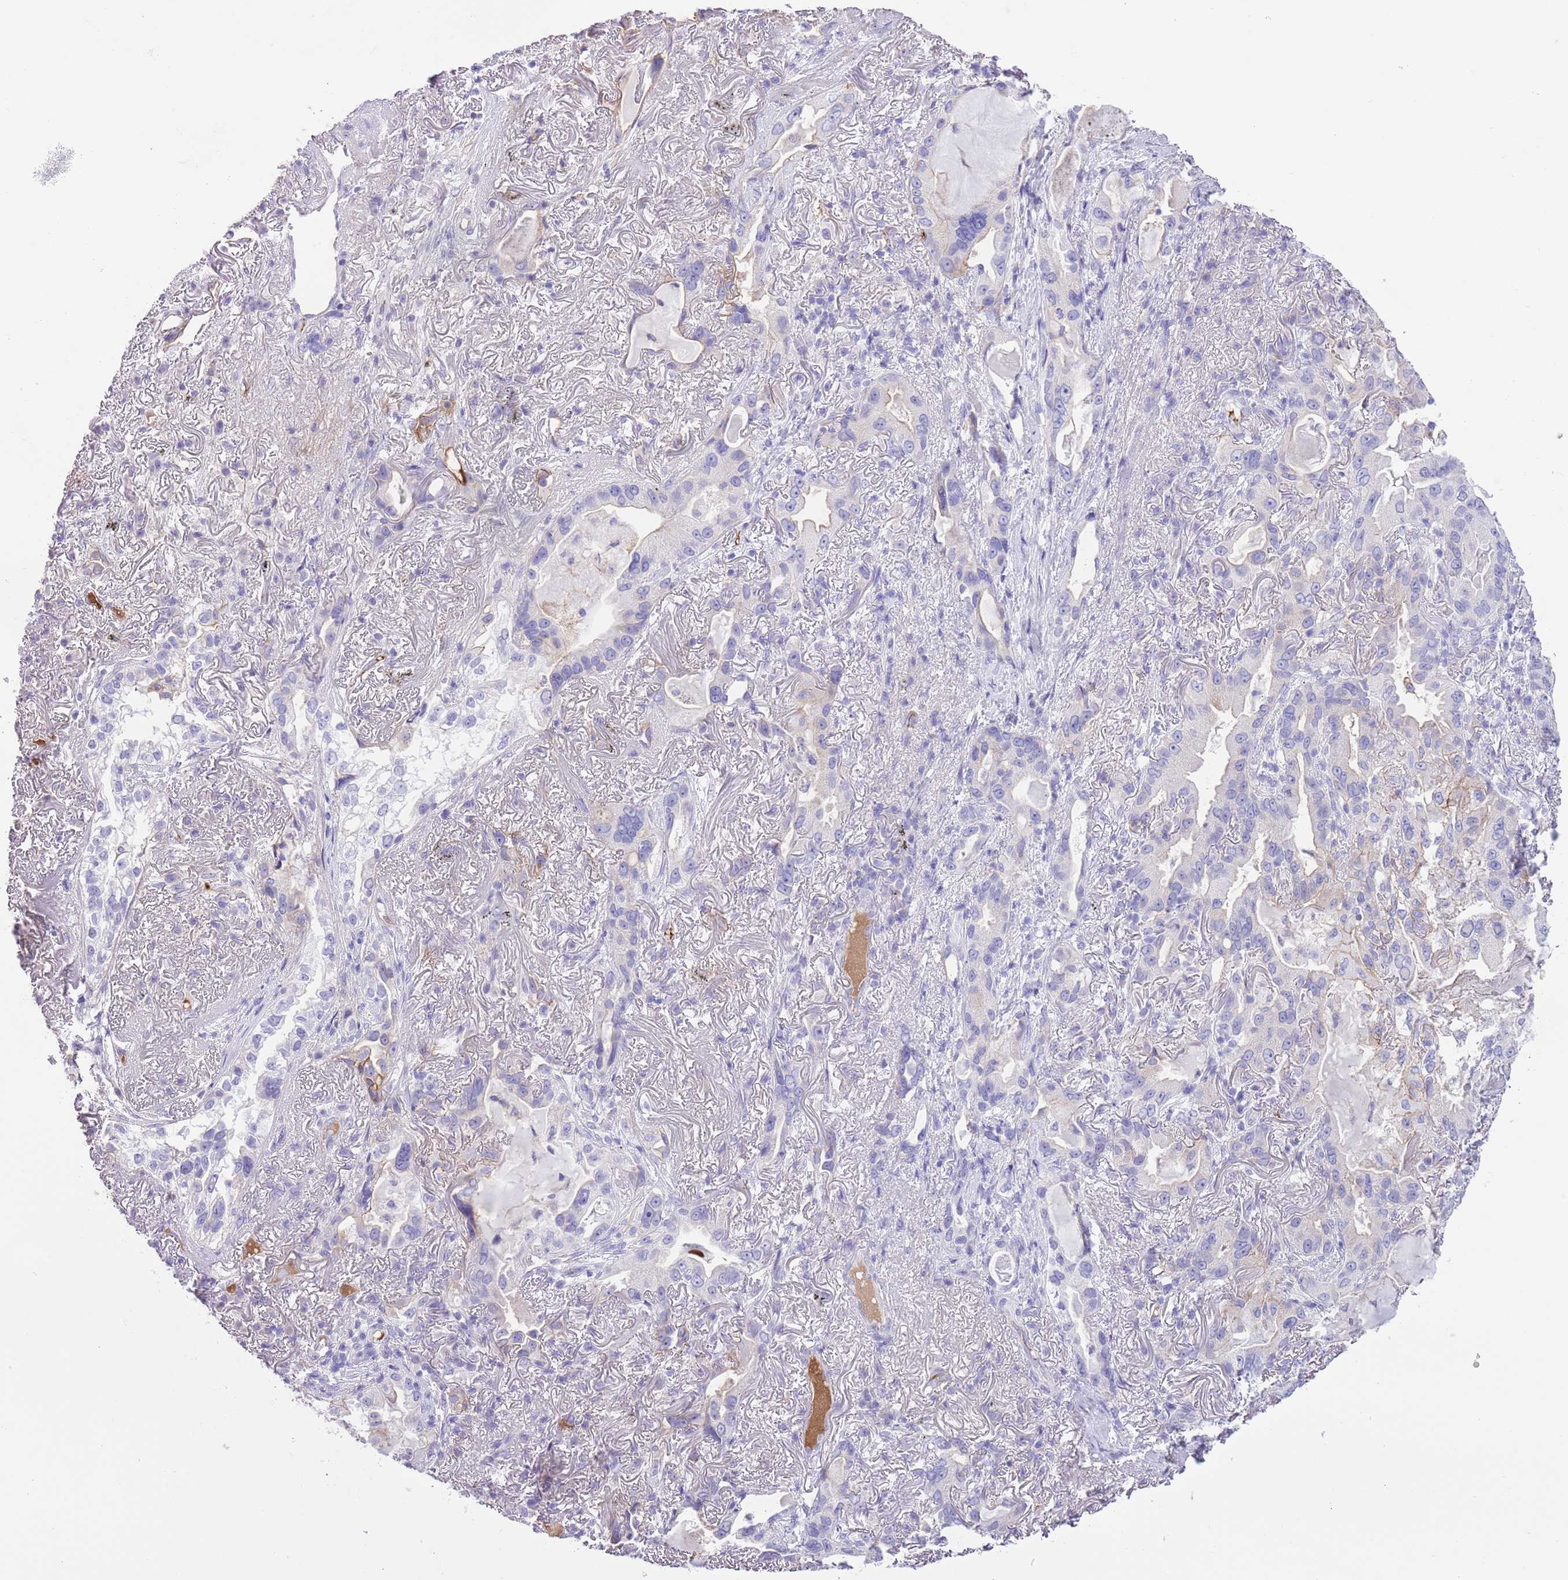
{"staining": {"intensity": "negative", "quantity": "none", "location": "none"}, "tissue": "lung cancer", "cell_type": "Tumor cells", "image_type": "cancer", "snomed": [{"axis": "morphology", "description": "Adenocarcinoma, NOS"}, {"axis": "topography", "description": "Lung"}], "caption": "The immunohistochemistry image has no significant positivity in tumor cells of lung cancer (adenocarcinoma) tissue.", "gene": "IGF1", "patient": {"sex": "female", "age": 69}}